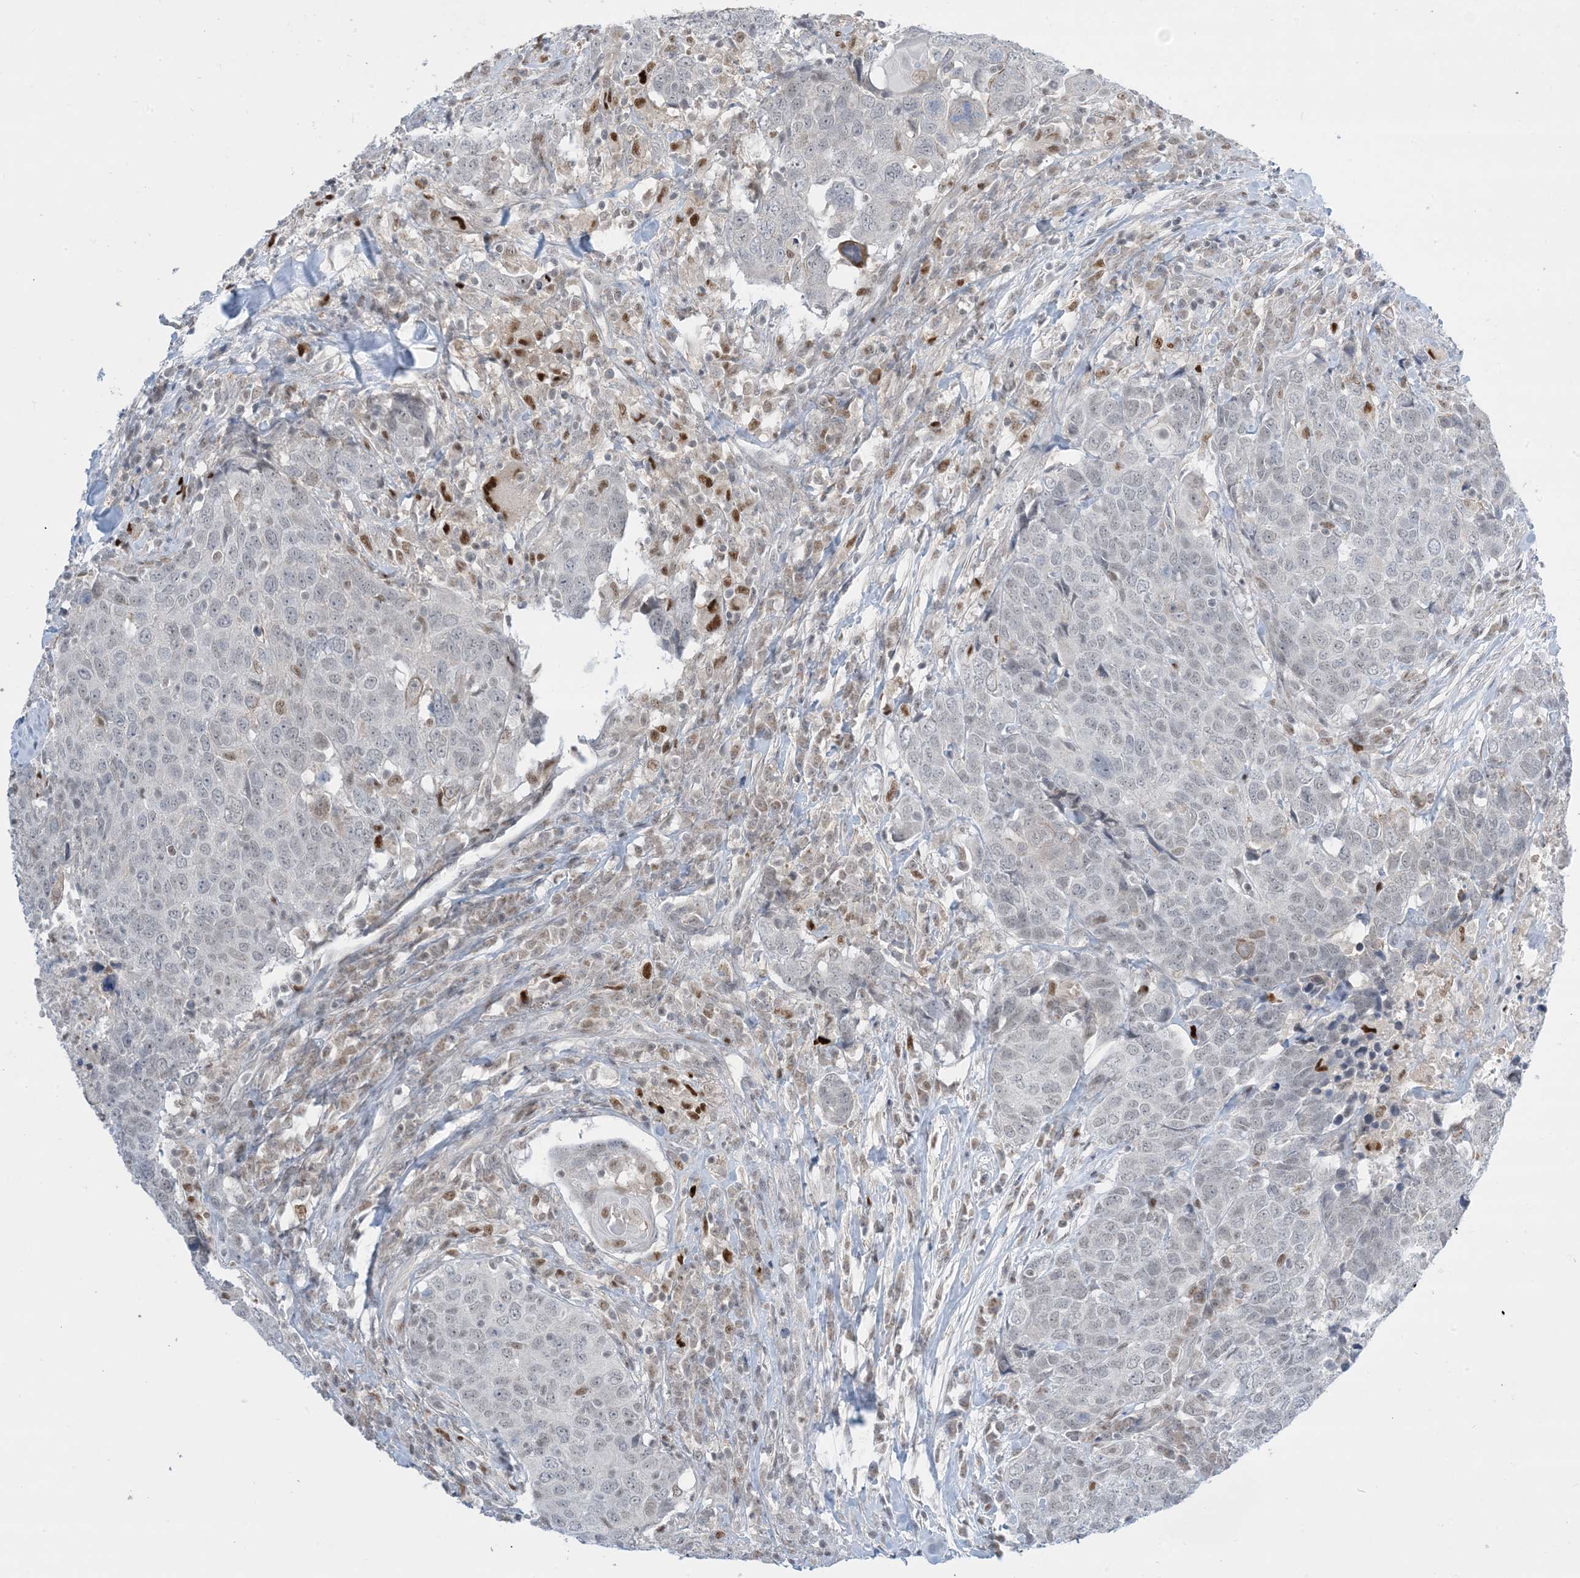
{"staining": {"intensity": "negative", "quantity": "none", "location": "none"}, "tissue": "head and neck cancer", "cell_type": "Tumor cells", "image_type": "cancer", "snomed": [{"axis": "morphology", "description": "Squamous cell carcinoma, NOS"}, {"axis": "topography", "description": "Head-Neck"}], "caption": "This is an IHC photomicrograph of head and neck cancer. There is no staining in tumor cells.", "gene": "TFPT", "patient": {"sex": "male", "age": 66}}